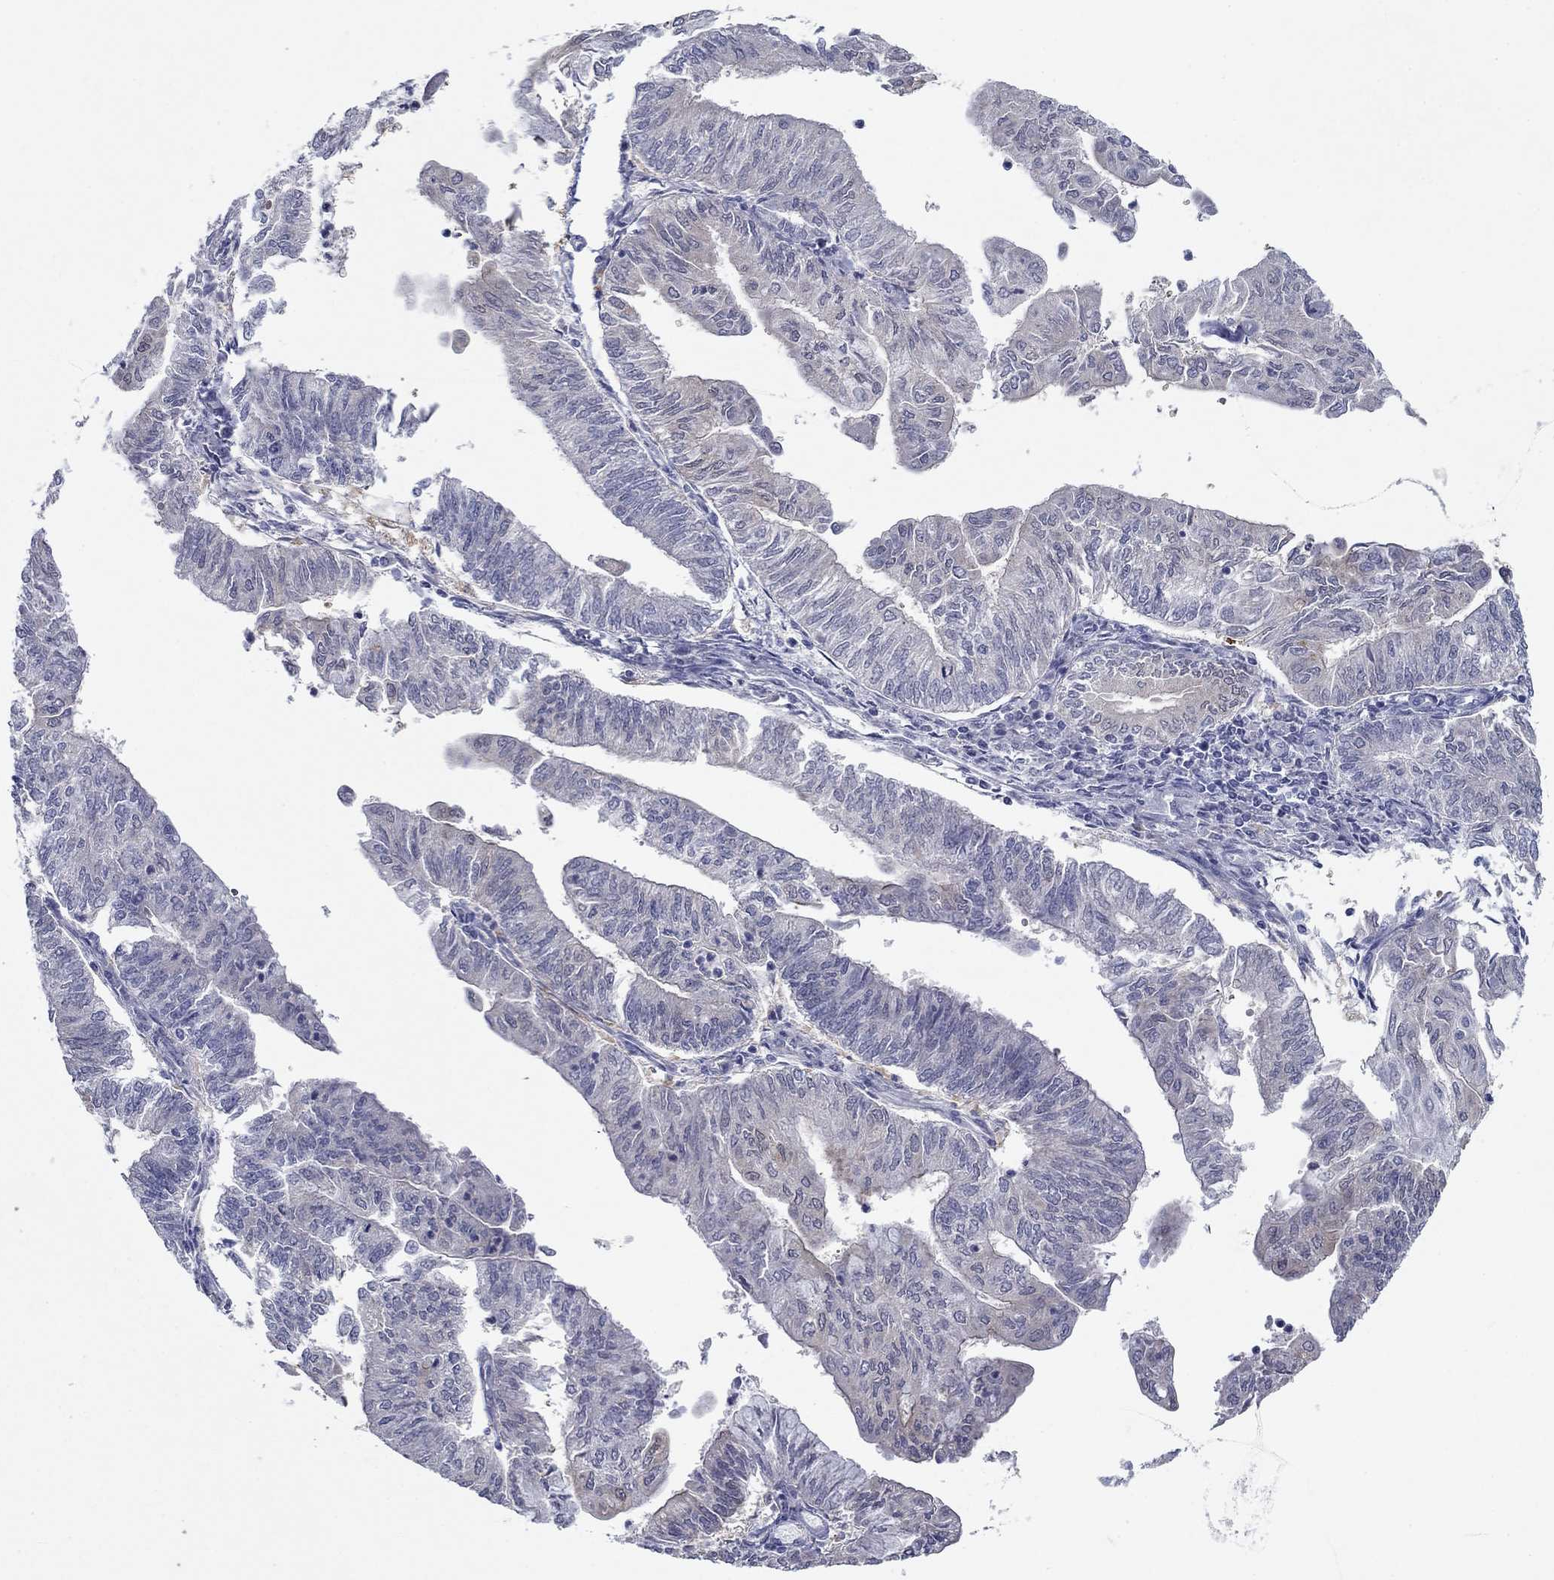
{"staining": {"intensity": "negative", "quantity": "none", "location": "none"}, "tissue": "endometrial cancer", "cell_type": "Tumor cells", "image_type": "cancer", "snomed": [{"axis": "morphology", "description": "Adenocarcinoma, NOS"}, {"axis": "topography", "description": "Endometrium"}], "caption": "DAB immunohistochemical staining of human endometrial adenocarcinoma shows no significant expression in tumor cells. (DAB immunohistochemistry (IHC) visualized using brightfield microscopy, high magnification).", "gene": "PLS1", "patient": {"sex": "female", "age": 59}}